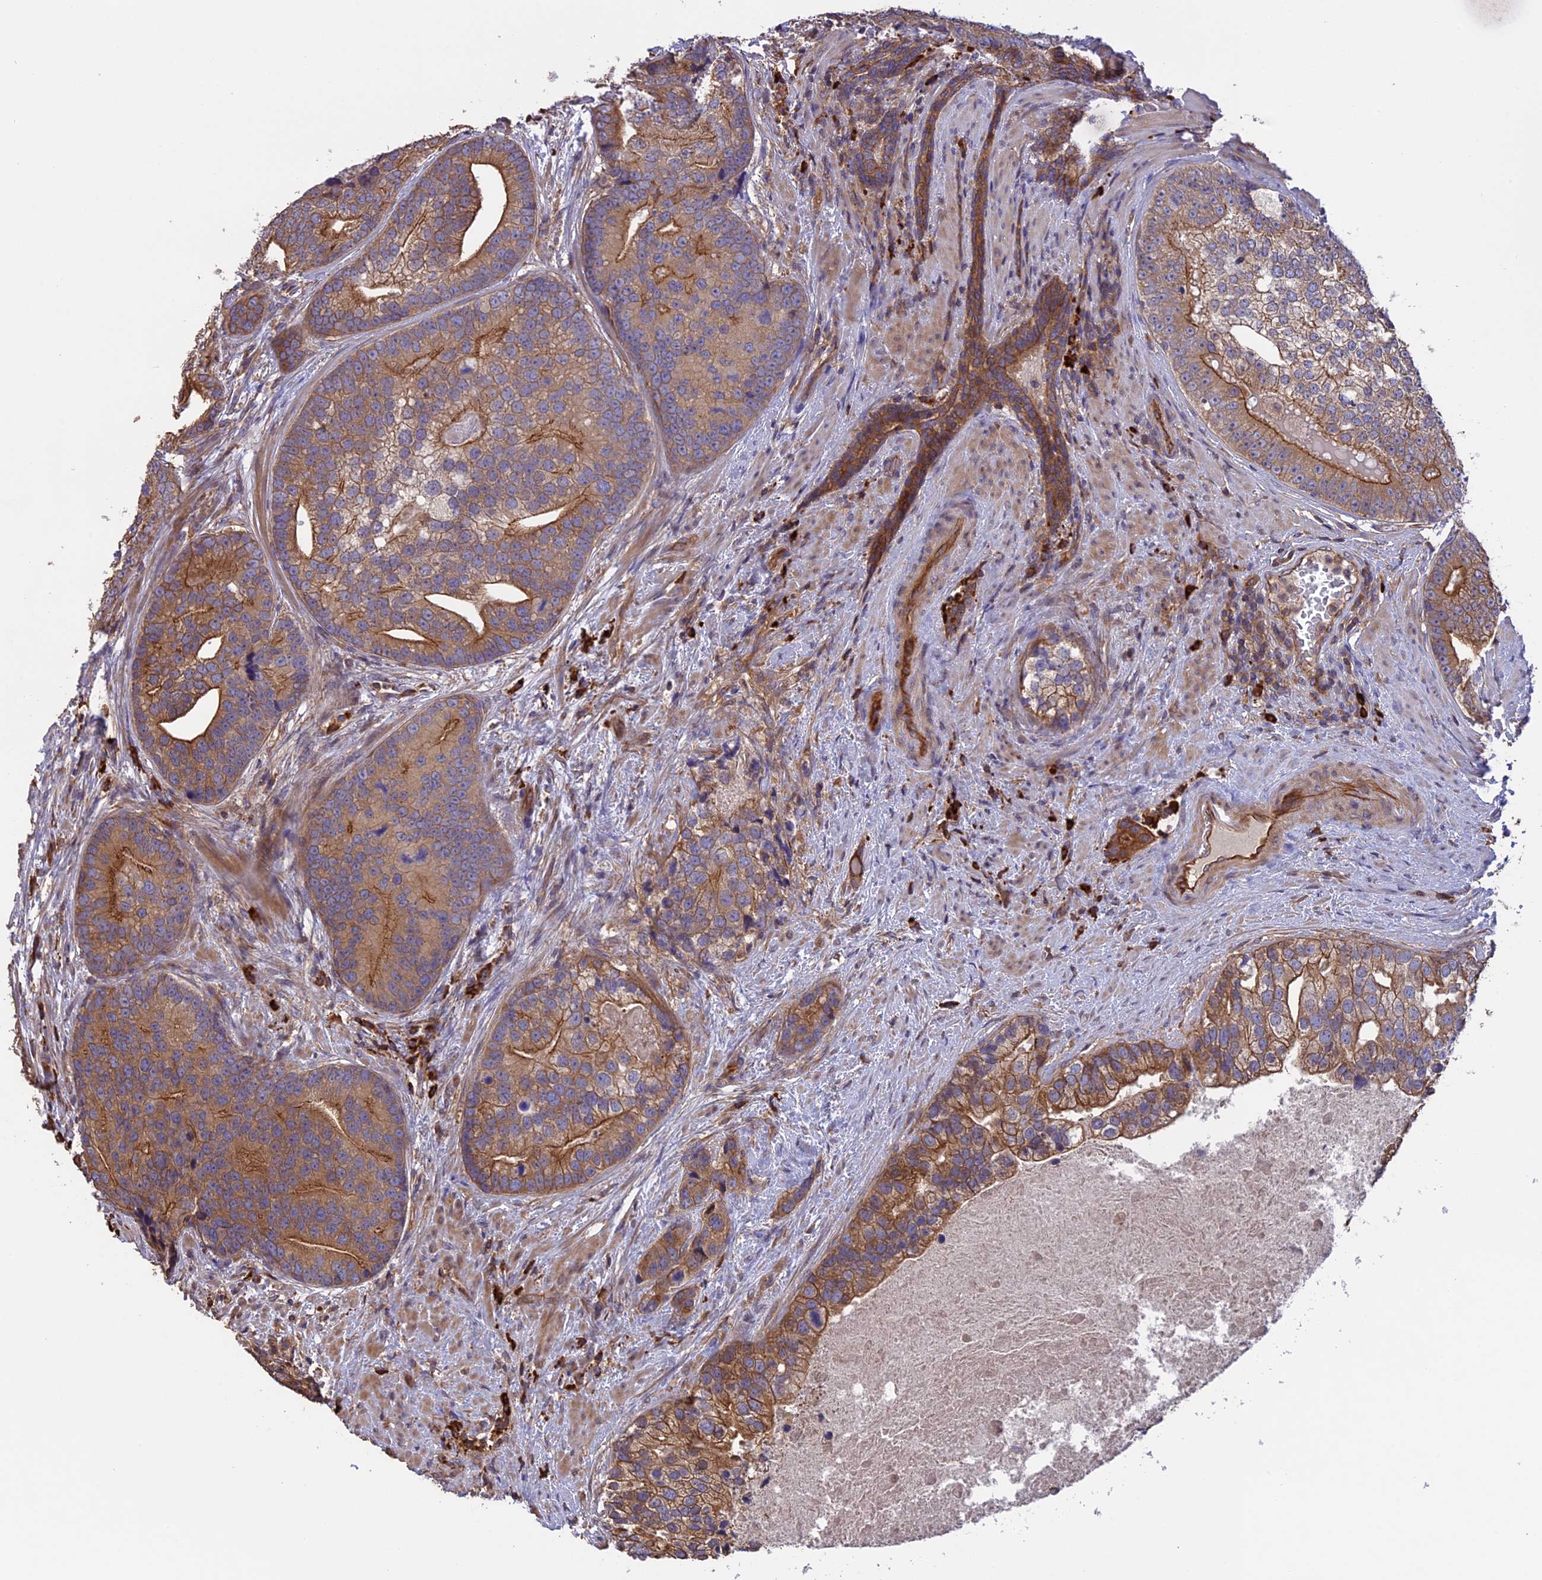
{"staining": {"intensity": "moderate", "quantity": ">75%", "location": "cytoplasmic/membranous"}, "tissue": "prostate cancer", "cell_type": "Tumor cells", "image_type": "cancer", "snomed": [{"axis": "morphology", "description": "Adenocarcinoma, High grade"}, {"axis": "topography", "description": "Prostate"}], "caption": "Immunohistochemical staining of prostate high-grade adenocarcinoma shows medium levels of moderate cytoplasmic/membranous protein staining in approximately >75% of tumor cells. (DAB IHC, brown staining for protein, blue staining for nuclei).", "gene": "GAS8", "patient": {"sex": "male", "age": 62}}